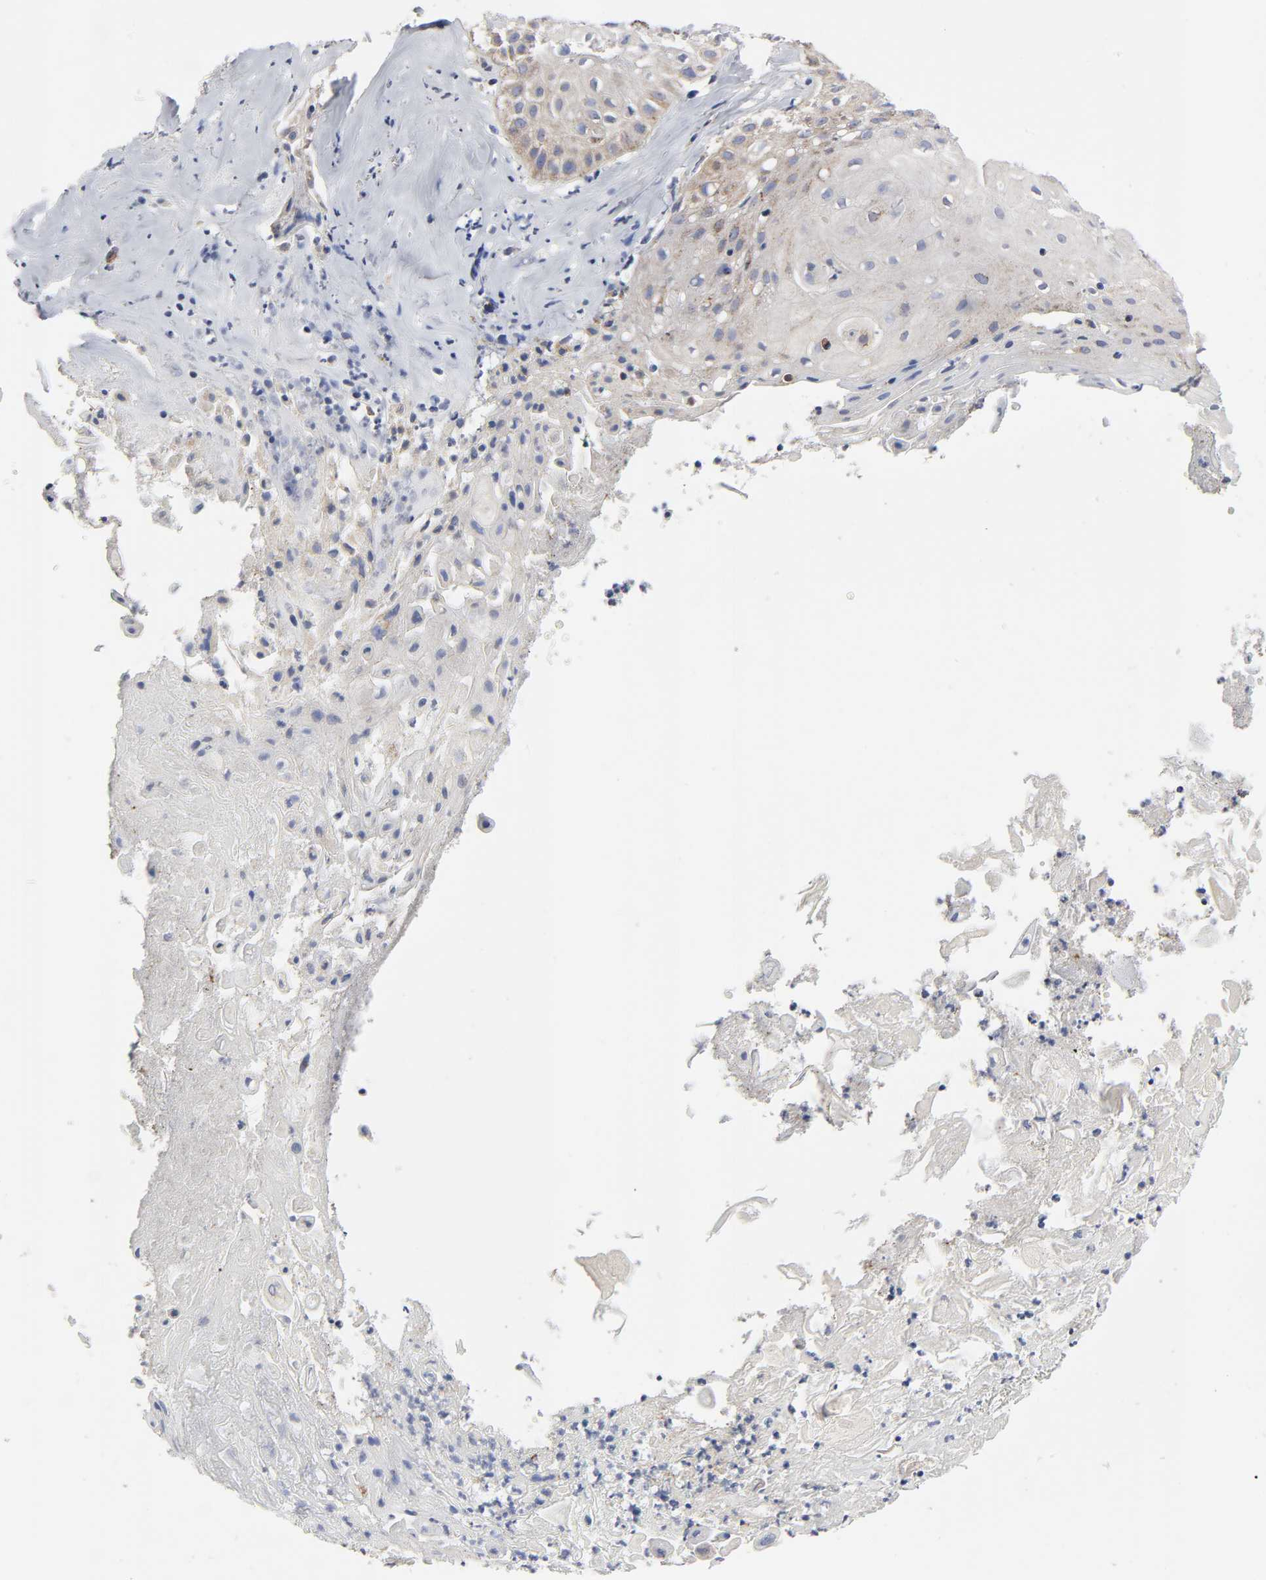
{"staining": {"intensity": "weak", "quantity": "<25%", "location": "cytoplasmic/membranous"}, "tissue": "skin cancer", "cell_type": "Tumor cells", "image_type": "cancer", "snomed": [{"axis": "morphology", "description": "Squamous cell carcinoma, NOS"}, {"axis": "topography", "description": "Skin"}], "caption": "DAB (3,3'-diaminobenzidine) immunohistochemical staining of human skin cancer shows no significant positivity in tumor cells.", "gene": "AOPEP", "patient": {"sex": "male", "age": 65}}